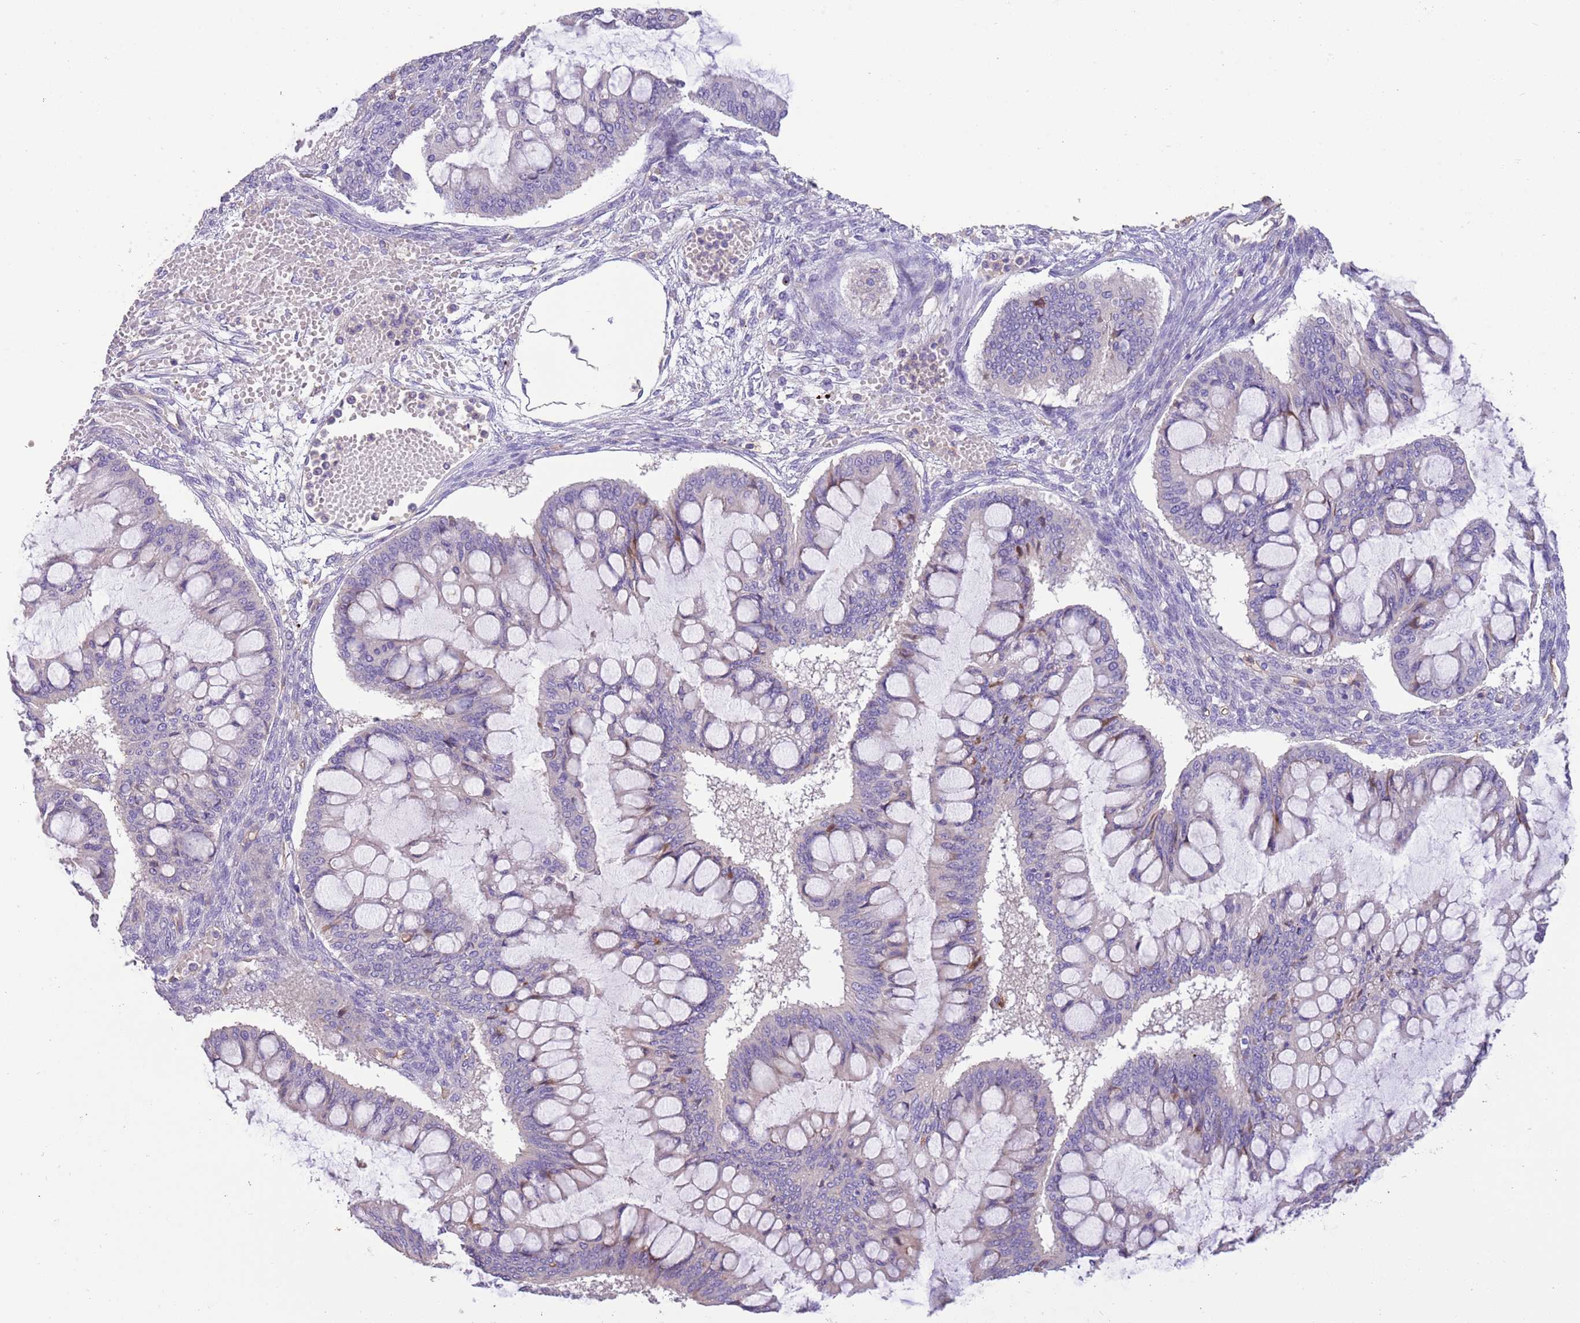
{"staining": {"intensity": "negative", "quantity": "none", "location": "none"}, "tissue": "ovarian cancer", "cell_type": "Tumor cells", "image_type": "cancer", "snomed": [{"axis": "morphology", "description": "Cystadenocarcinoma, mucinous, NOS"}, {"axis": "topography", "description": "Ovary"}], "caption": "Tumor cells are negative for protein expression in human ovarian cancer.", "gene": "SFTPA1", "patient": {"sex": "female", "age": 73}}